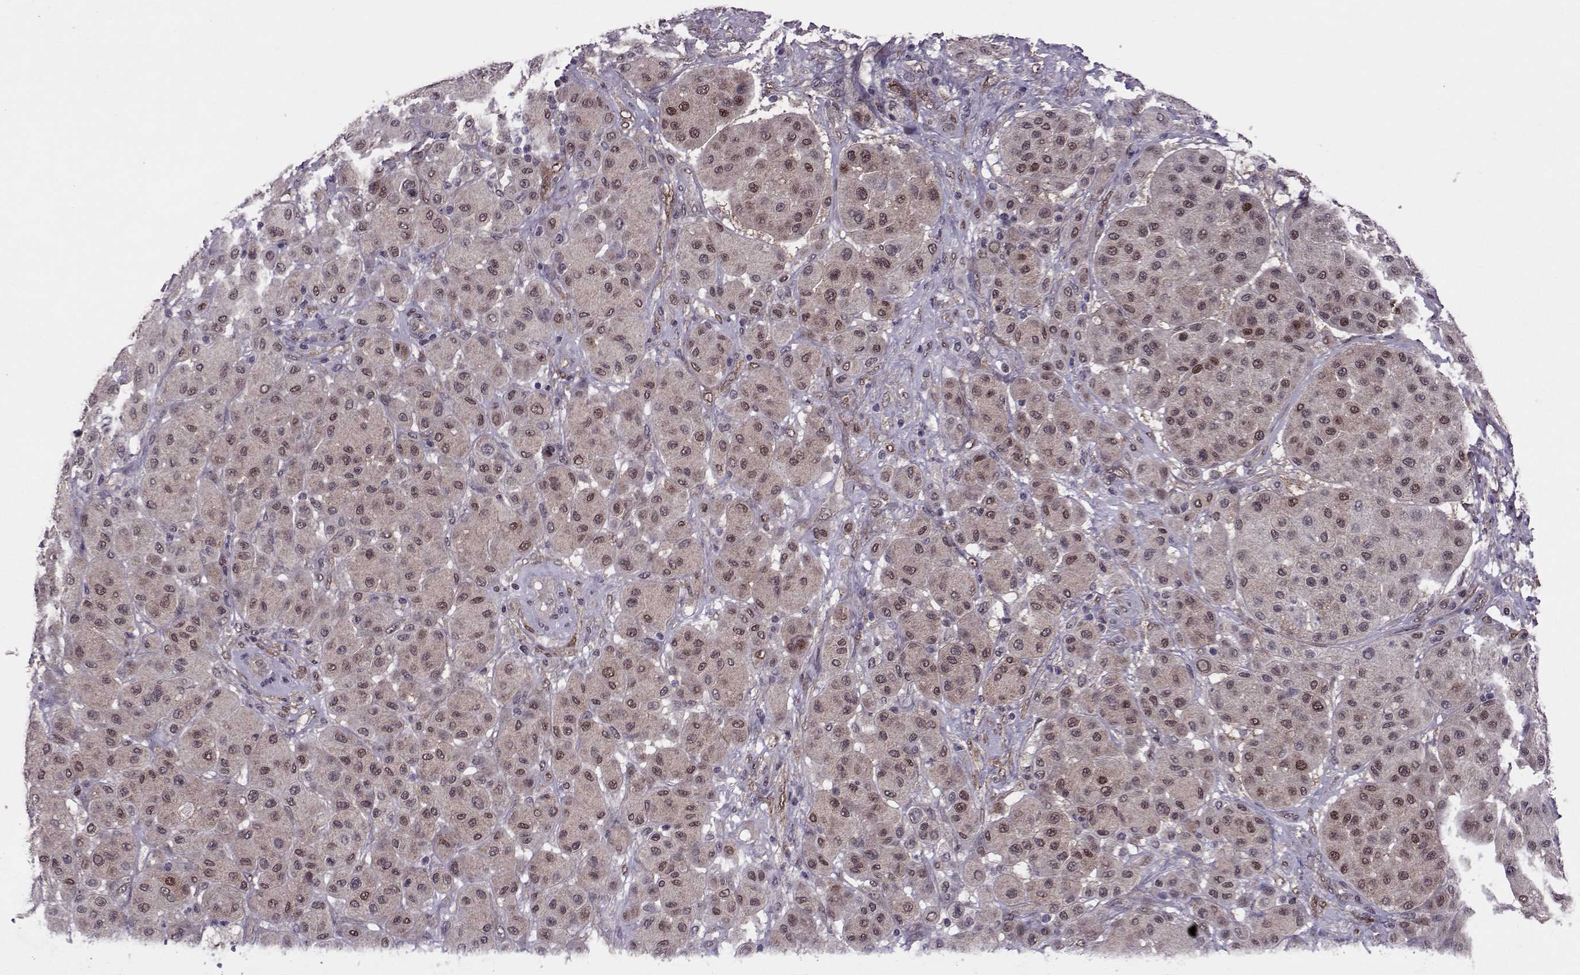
{"staining": {"intensity": "weak", "quantity": "25%-75%", "location": "nuclear"}, "tissue": "melanoma", "cell_type": "Tumor cells", "image_type": "cancer", "snomed": [{"axis": "morphology", "description": "Malignant melanoma, Metastatic site"}, {"axis": "topography", "description": "Smooth muscle"}], "caption": "Immunohistochemical staining of human malignant melanoma (metastatic site) exhibits low levels of weak nuclear staining in approximately 25%-75% of tumor cells.", "gene": "CDK4", "patient": {"sex": "male", "age": 41}}